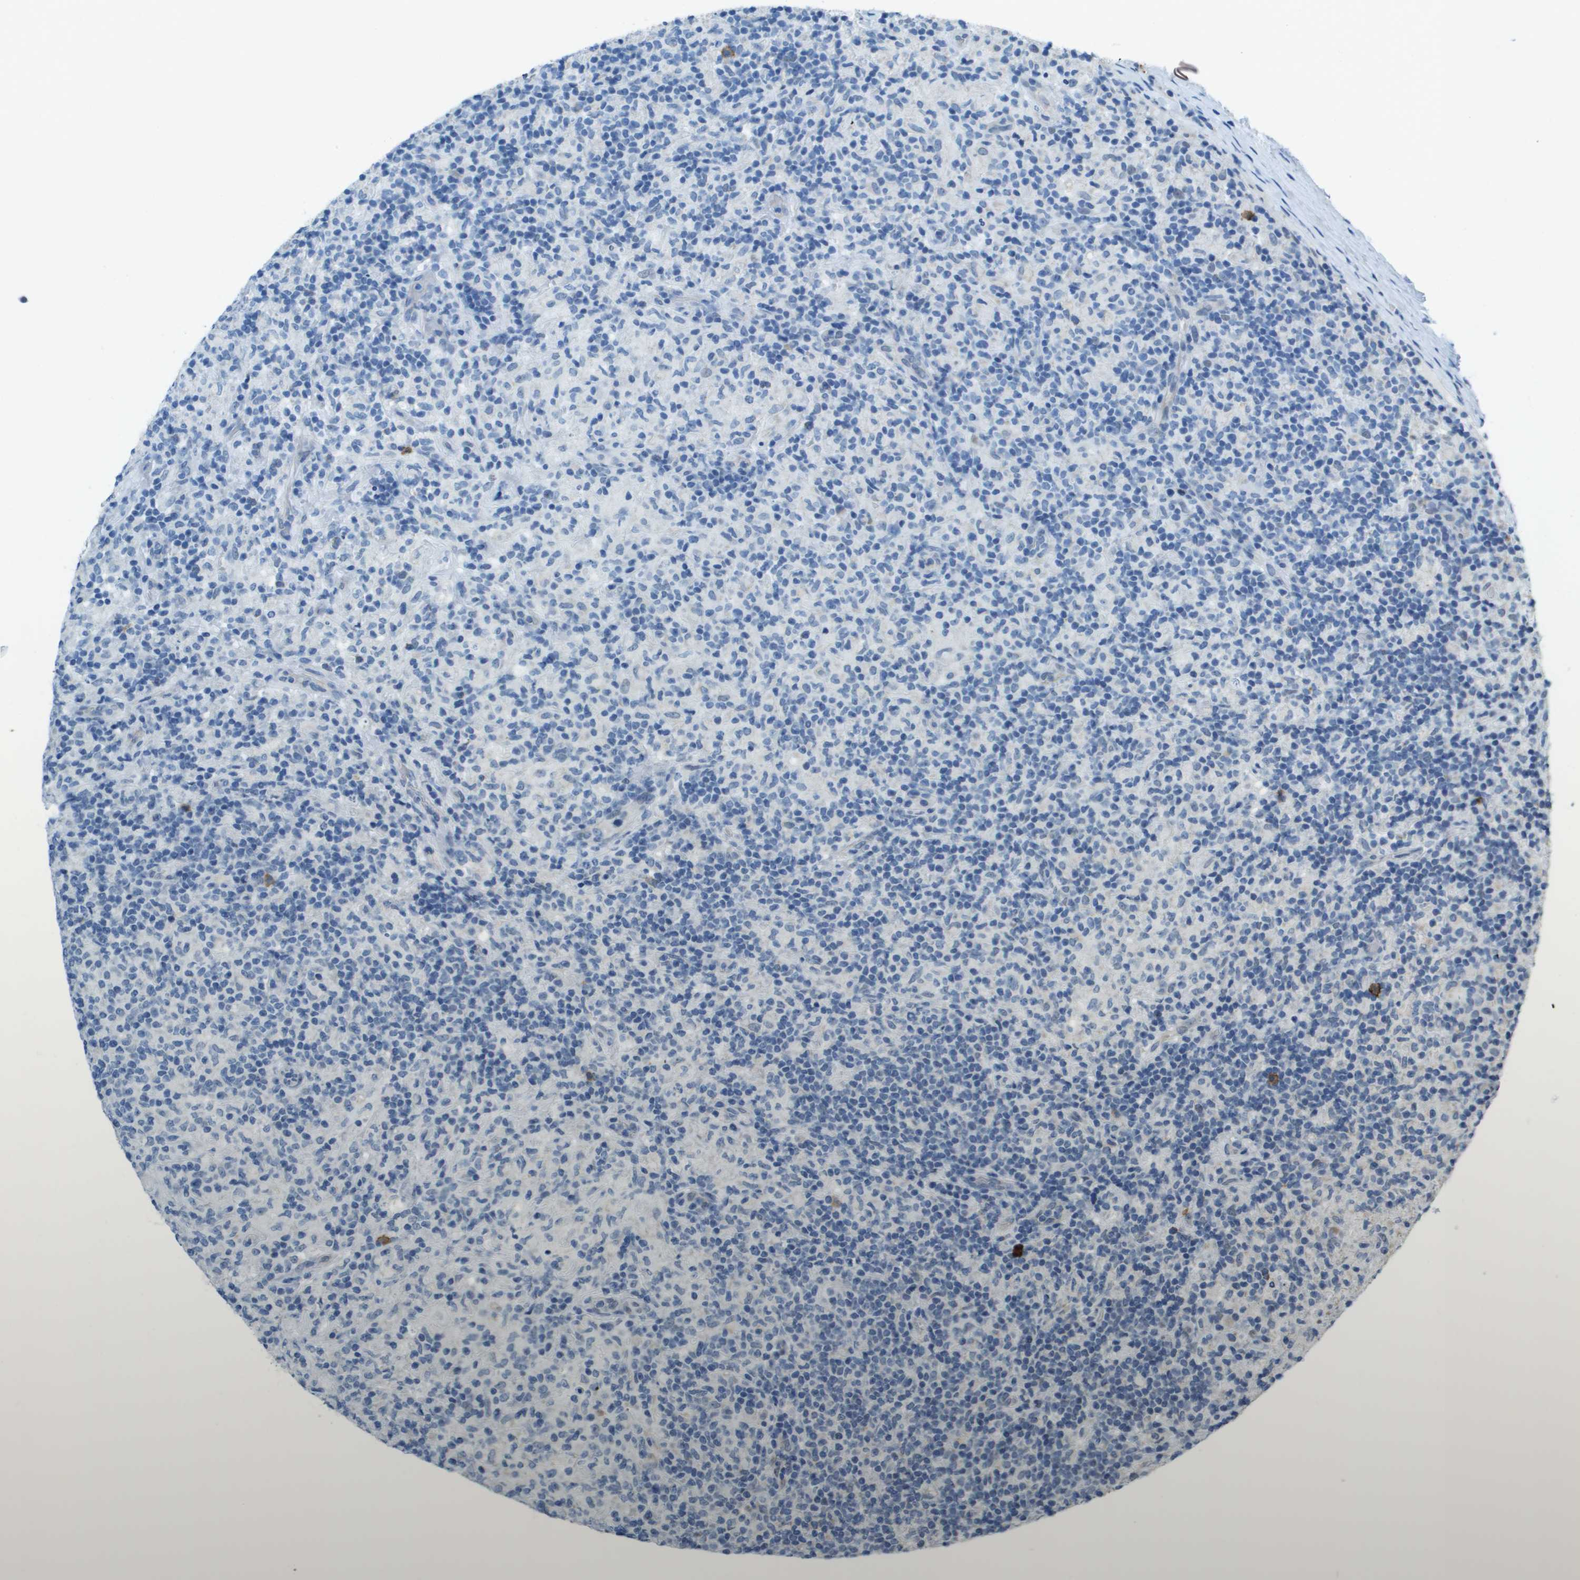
{"staining": {"intensity": "negative", "quantity": "none", "location": "none"}, "tissue": "lymphoma", "cell_type": "Tumor cells", "image_type": "cancer", "snomed": [{"axis": "morphology", "description": "Hodgkin's disease, NOS"}, {"axis": "topography", "description": "Lymph node"}], "caption": "Protein analysis of lymphoma exhibits no significant staining in tumor cells.", "gene": "SDC1", "patient": {"sex": "male", "age": 70}}